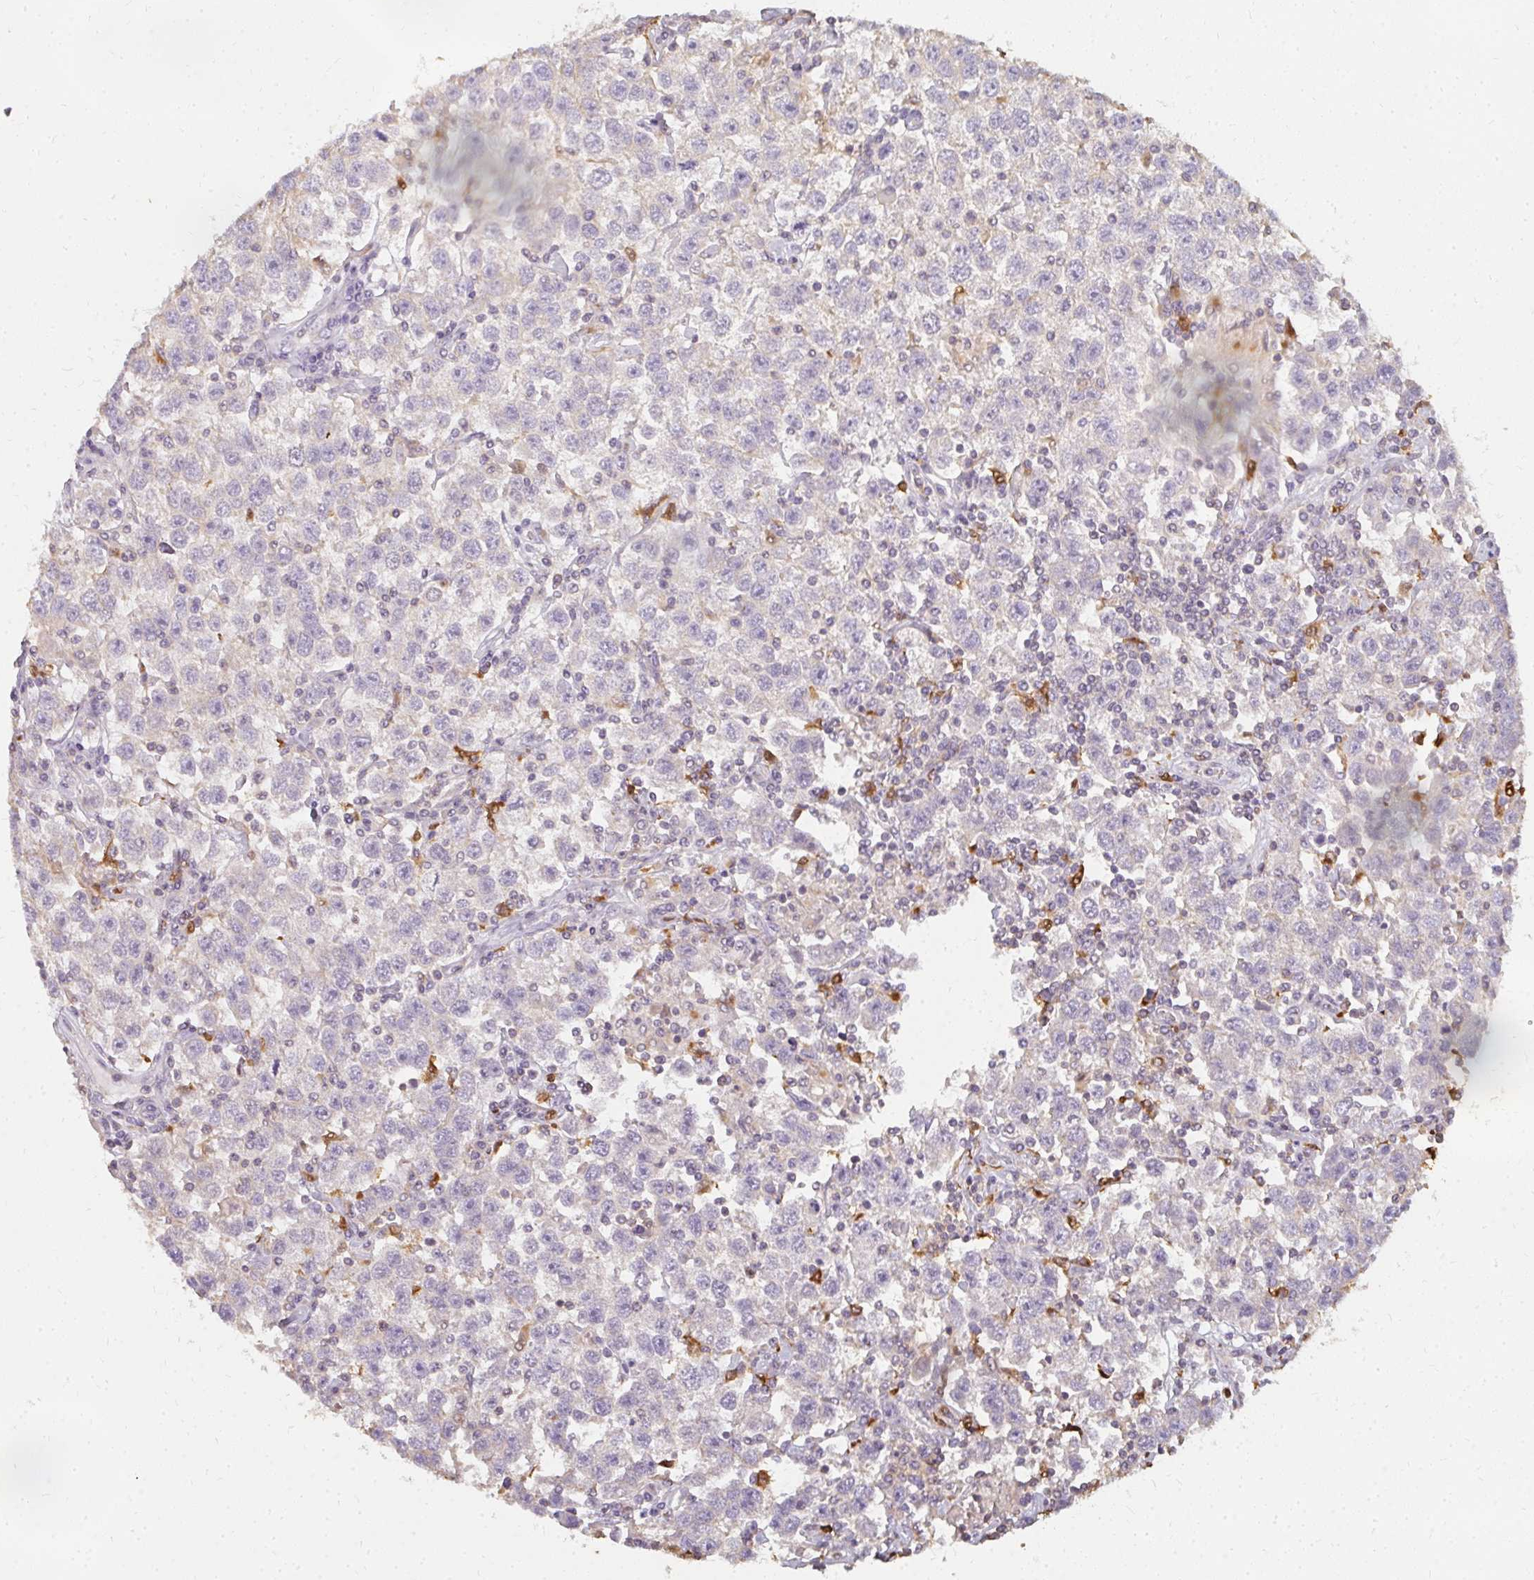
{"staining": {"intensity": "weak", "quantity": "25%-75%", "location": "cytoplasmic/membranous"}, "tissue": "testis cancer", "cell_type": "Tumor cells", "image_type": "cancer", "snomed": [{"axis": "morphology", "description": "Seminoma, NOS"}, {"axis": "topography", "description": "Testis"}], "caption": "Protein staining of testis cancer tissue exhibits weak cytoplasmic/membranous staining in about 25%-75% of tumor cells.", "gene": "CNTRL", "patient": {"sex": "male", "age": 41}}